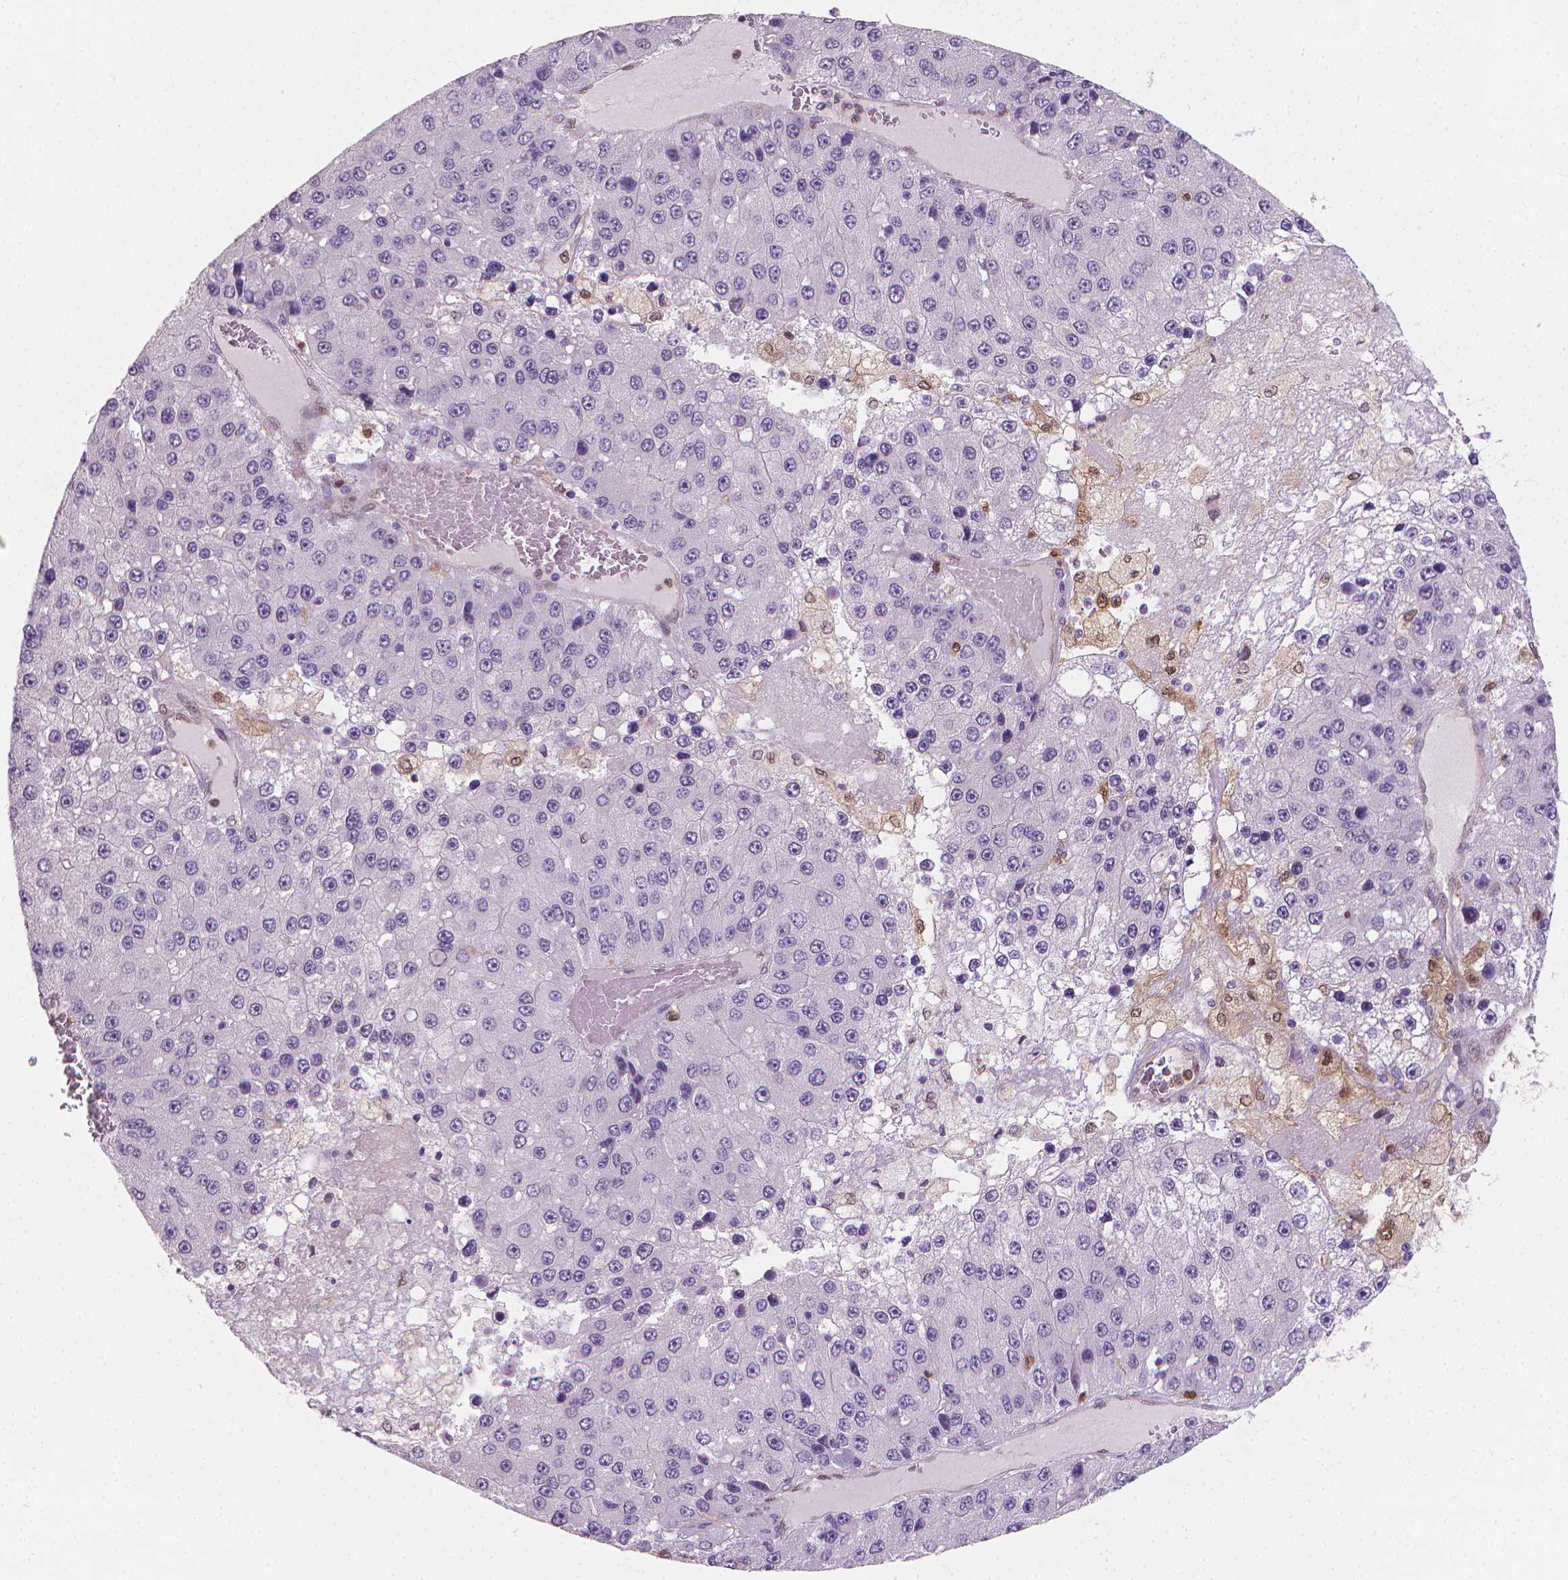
{"staining": {"intensity": "negative", "quantity": "none", "location": "none"}, "tissue": "liver cancer", "cell_type": "Tumor cells", "image_type": "cancer", "snomed": [{"axis": "morphology", "description": "Carcinoma, Hepatocellular, NOS"}, {"axis": "topography", "description": "Liver"}], "caption": "Immunohistochemistry of liver cancer (hepatocellular carcinoma) exhibits no positivity in tumor cells. (Immunohistochemistry (ihc), brightfield microscopy, high magnification).", "gene": "TNFAIP2", "patient": {"sex": "female", "age": 73}}